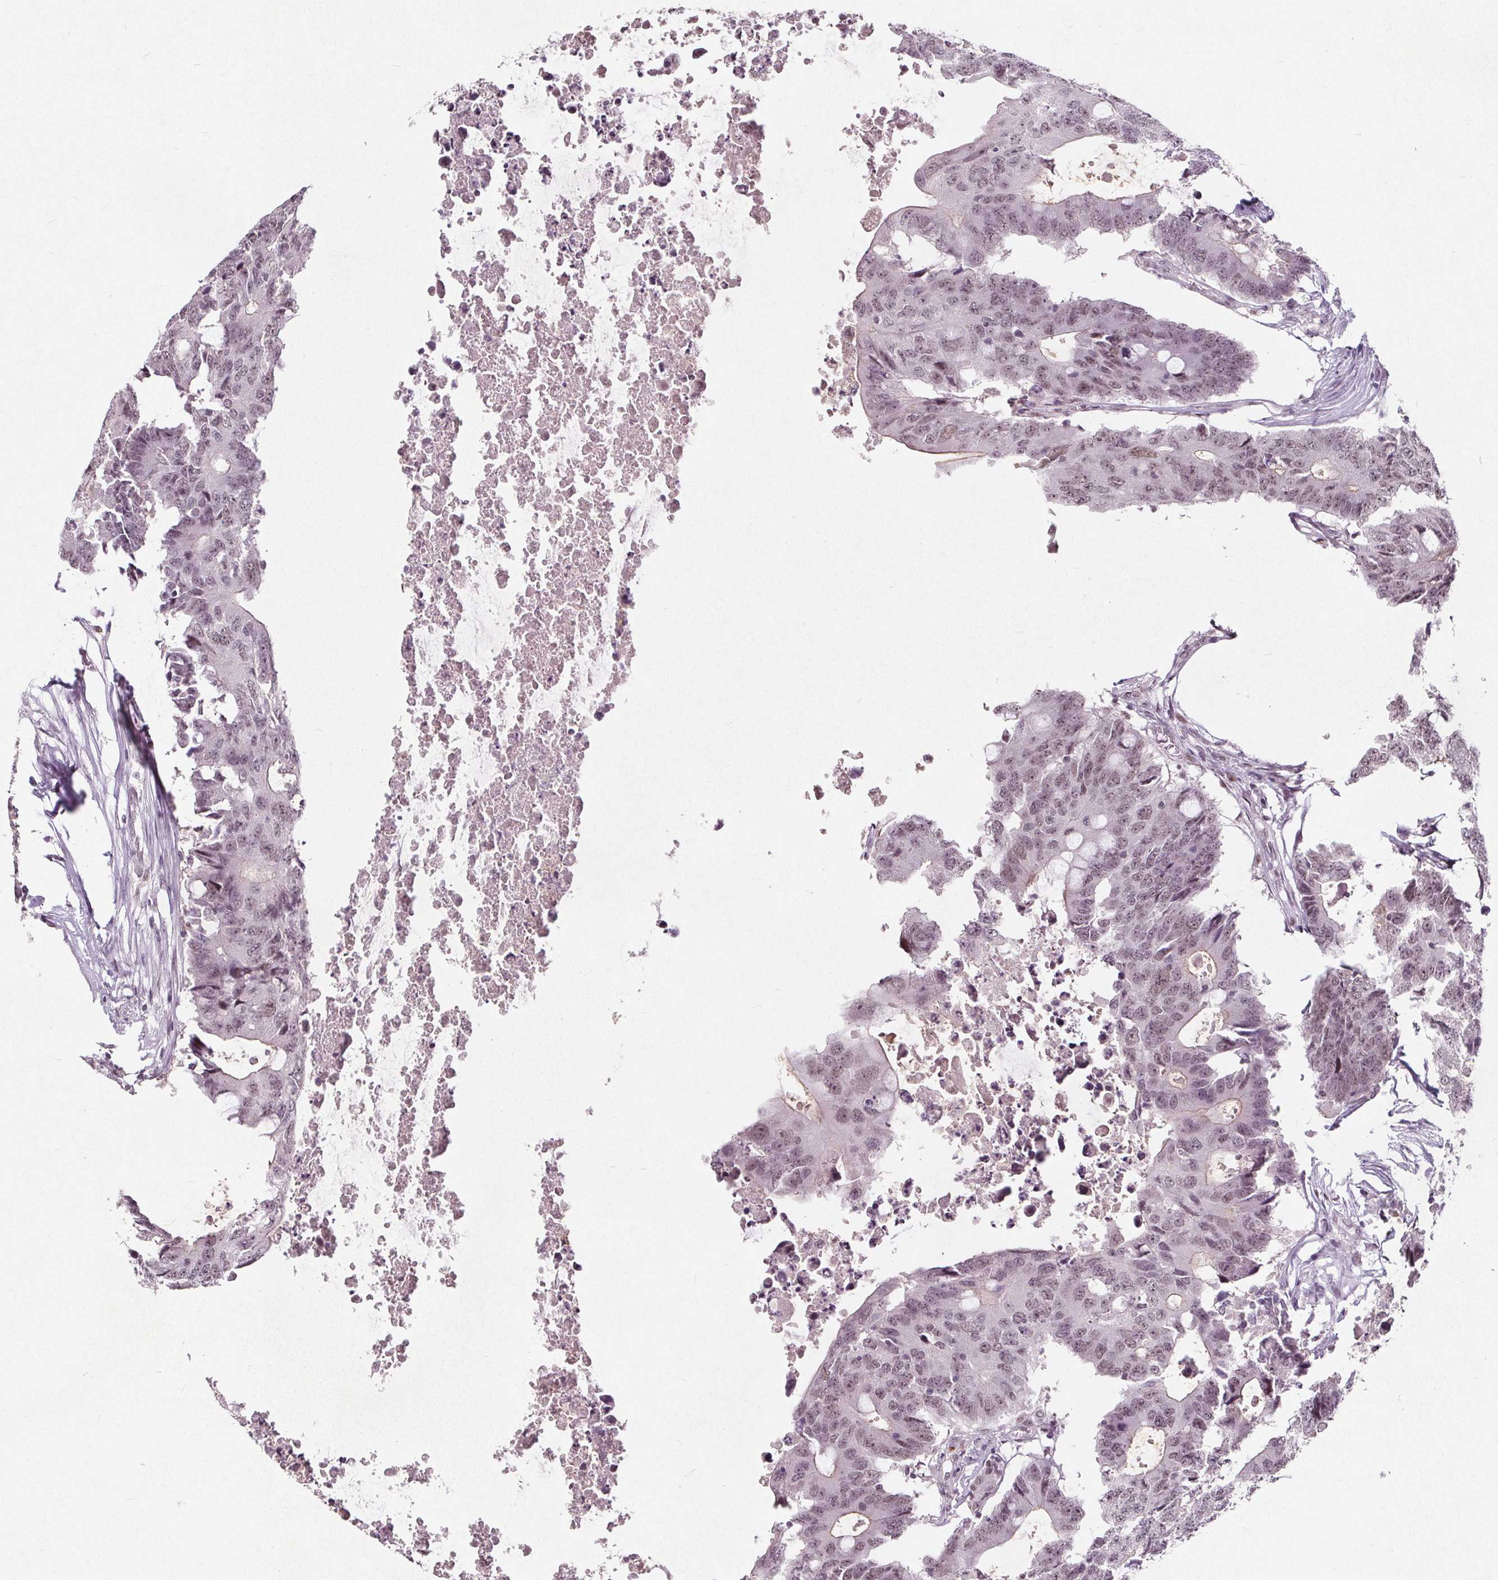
{"staining": {"intensity": "weak", "quantity": "25%-75%", "location": "cytoplasmic/membranous,nuclear"}, "tissue": "colorectal cancer", "cell_type": "Tumor cells", "image_type": "cancer", "snomed": [{"axis": "morphology", "description": "Adenocarcinoma, NOS"}, {"axis": "topography", "description": "Colon"}], "caption": "Protein staining by immunohistochemistry exhibits weak cytoplasmic/membranous and nuclear expression in about 25%-75% of tumor cells in adenocarcinoma (colorectal).", "gene": "TAF6L", "patient": {"sex": "male", "age": 71}}